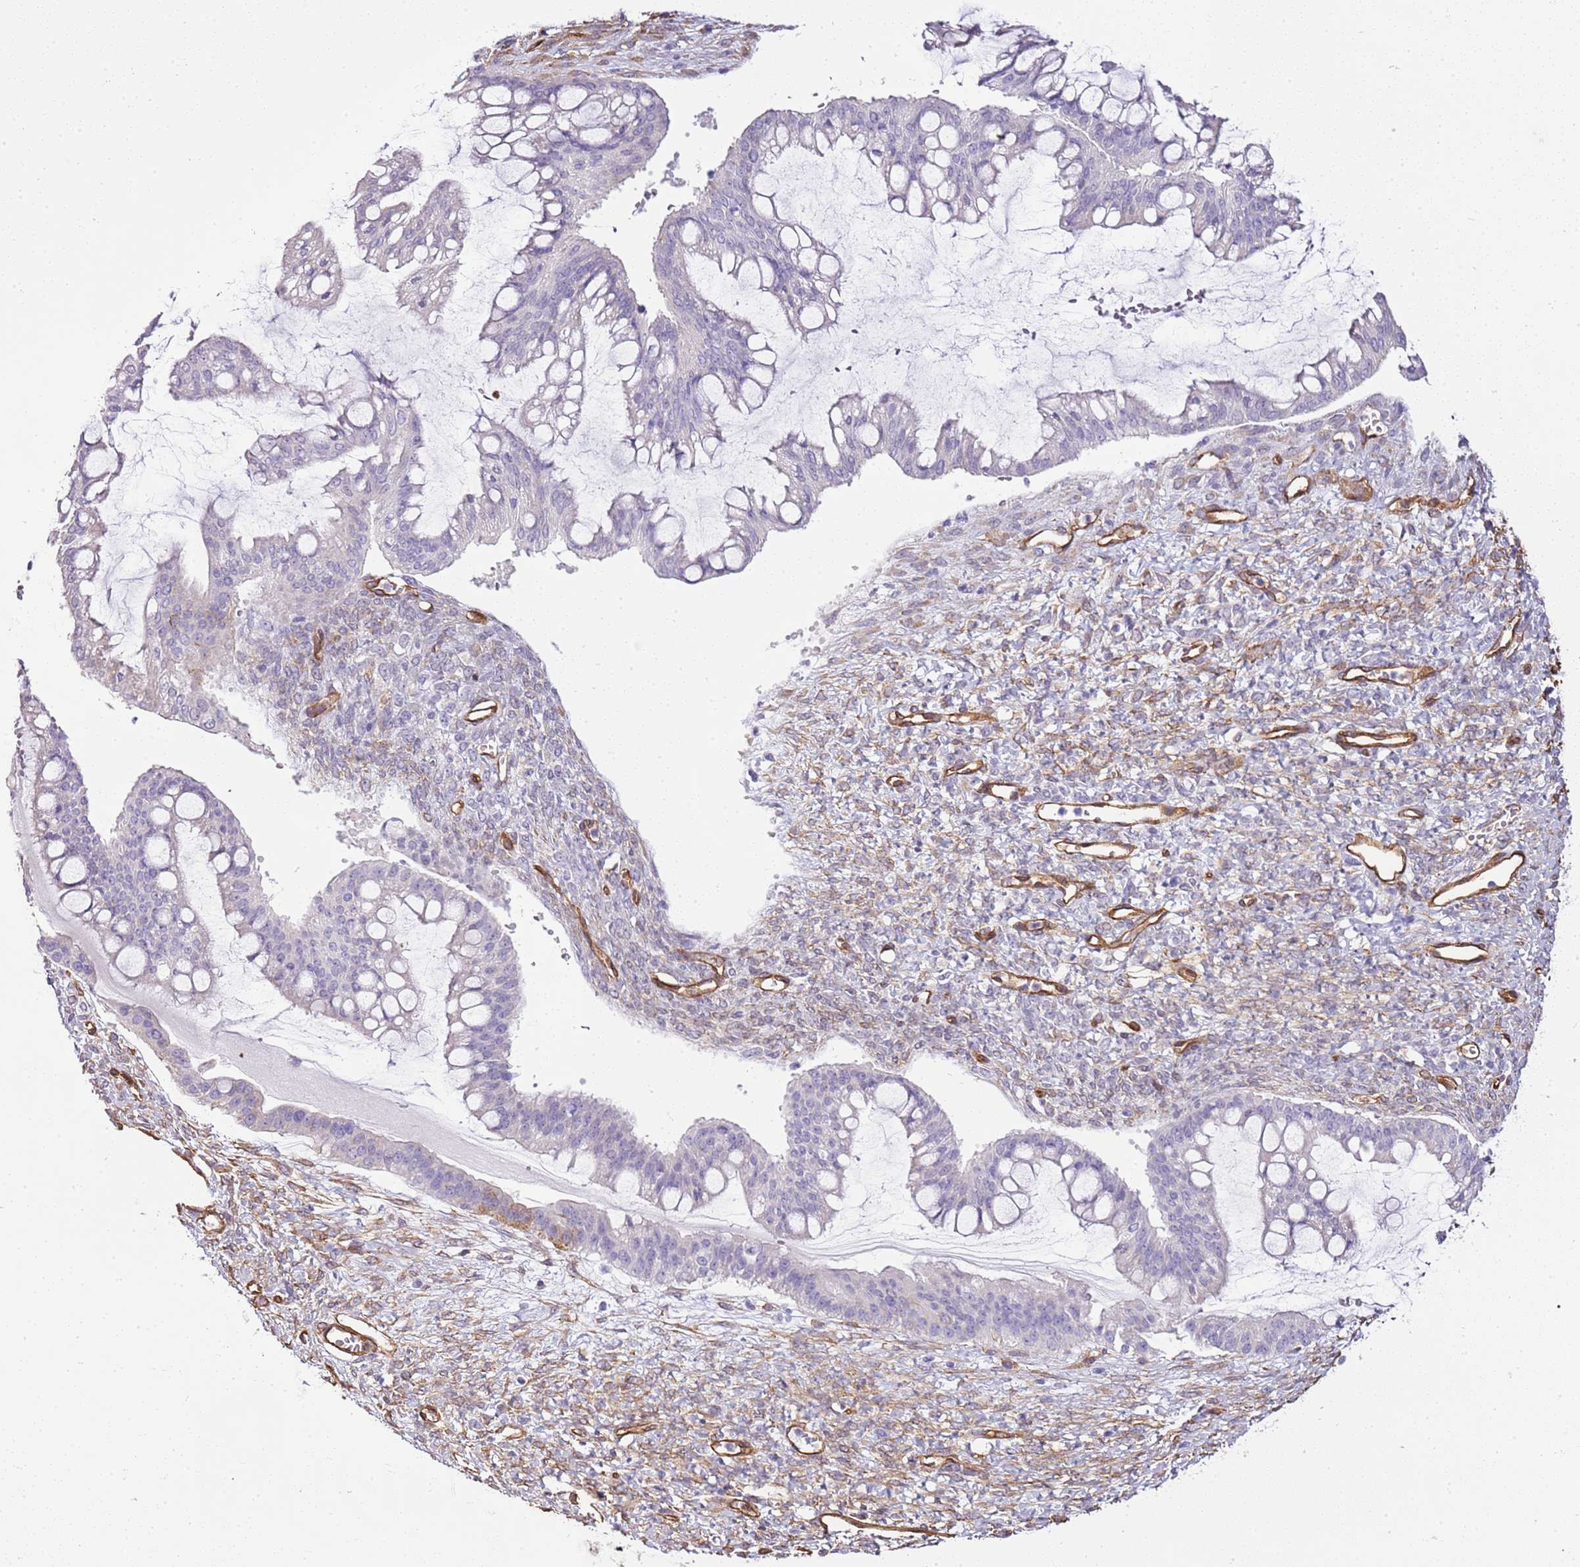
{"staining": {"intensity": "weak", "quantity": "<25%", "location": "cytoplasmic/membranous"}, "tissue": "ovarian cancer", "cell_type": "Tumor cells", "image_type": "cancer", "snomed": [{"axis": "morphology", "description": "Cystadenocarcinoma, mucinous, NOS"}, {"axis": "topography", "description": "Ovary"}], "caption": "Immunohistochemical staining of ovarian cancer (mucinous cystadenocarcinoma) displays no significant expression in tumor cells.", "gene": "CTDSPL", "patient": {"sex": "female", "age": 73}}